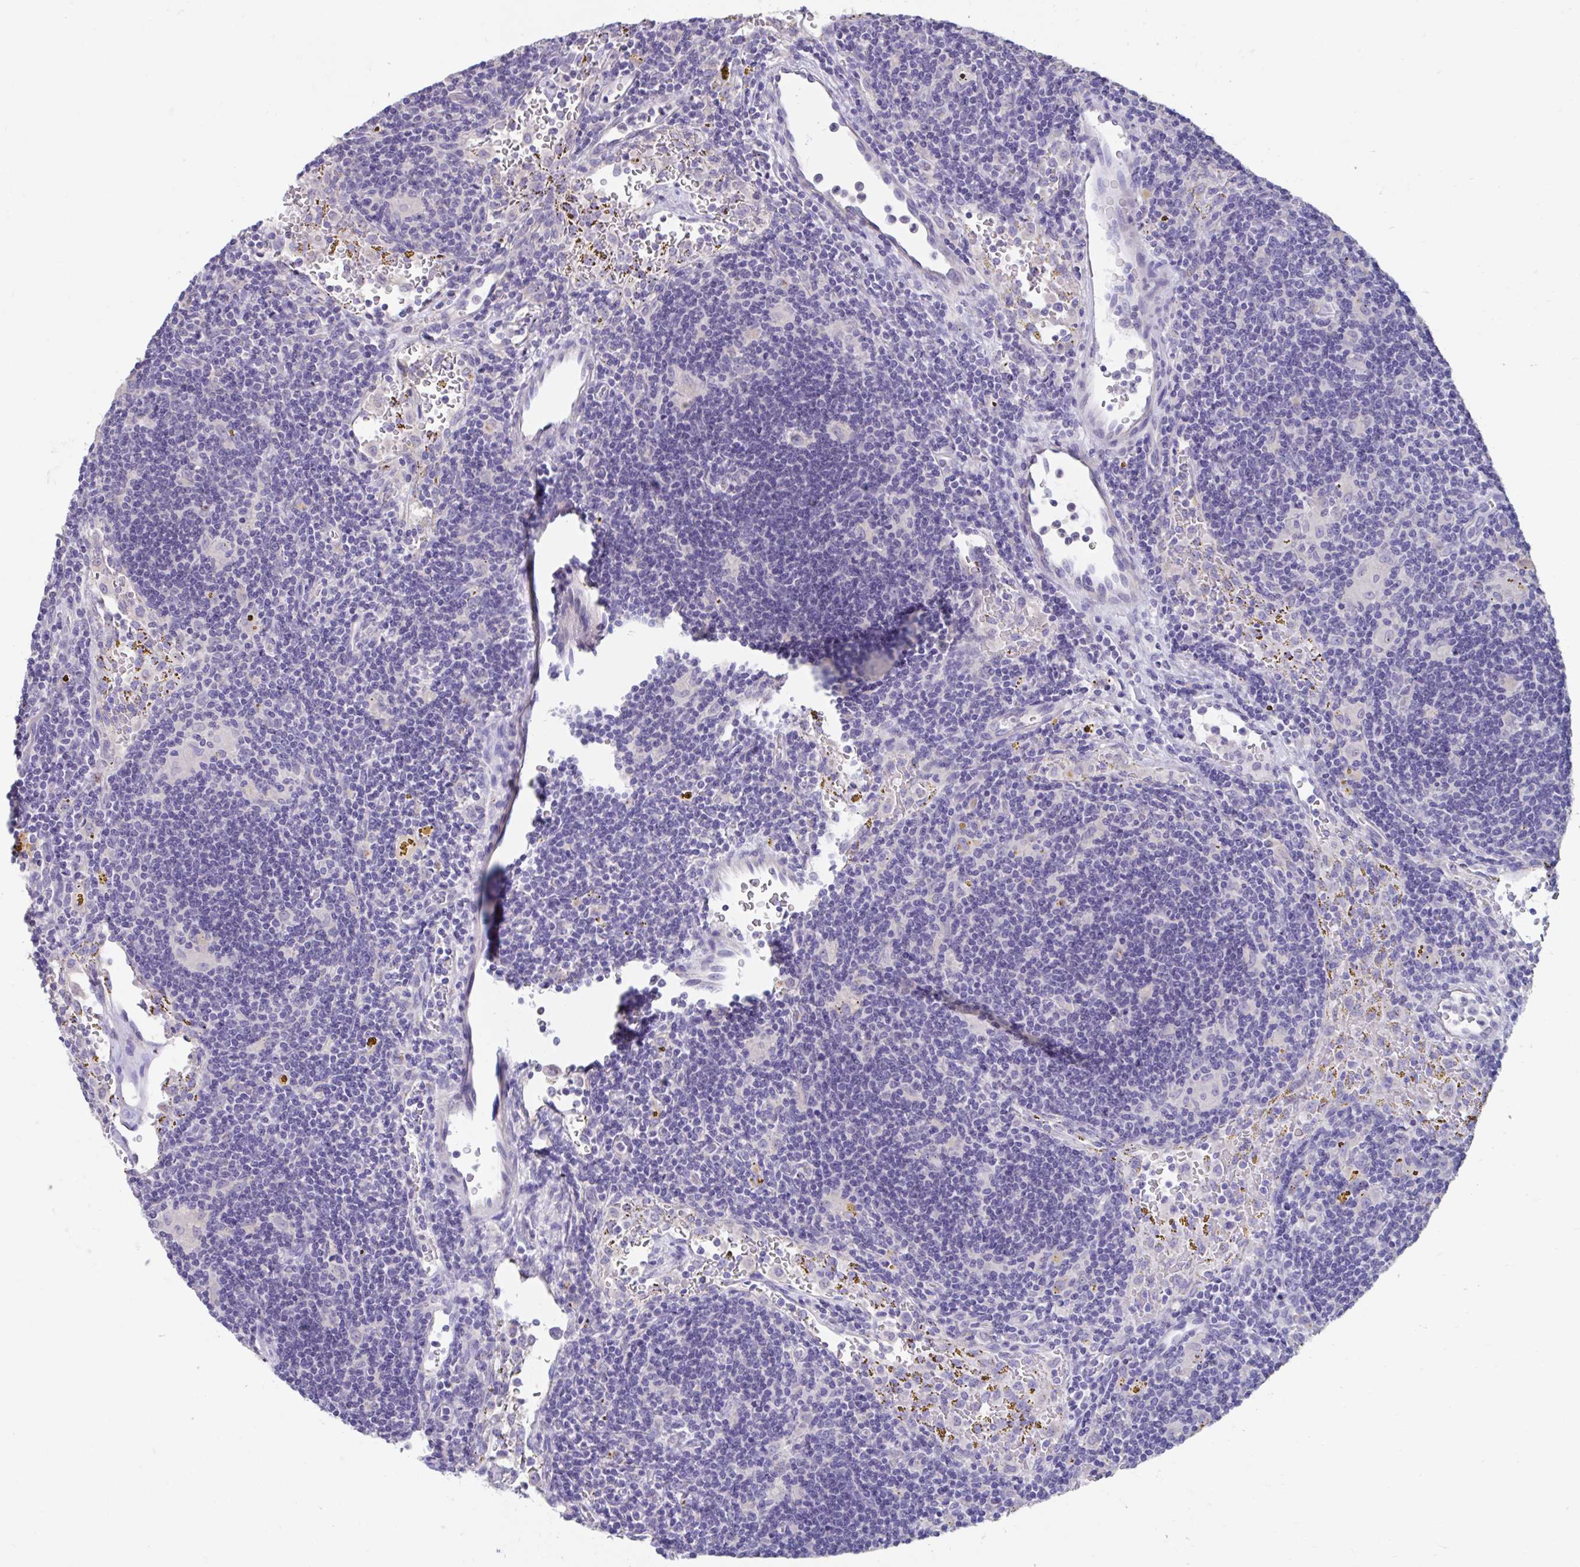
{"staining": {"intensity": "negative", "quantity": "none", "location": "none"}, "tissue": "lymphoma", "cell_type": "Tumor cells", "image_type": "cancer", "snomed": [{"axis": "morphology", "description": "Malignant lymphoma, non-Hodgkin's type, Low grade"}, {"axis": "topography", "description": "Spleen"}], "caption": "Photomicrograph shows no significant protein positivity in tumor cells of lymphoma.", "gene": "GPR162", "patient": {"sex": "female", "age": 70}}